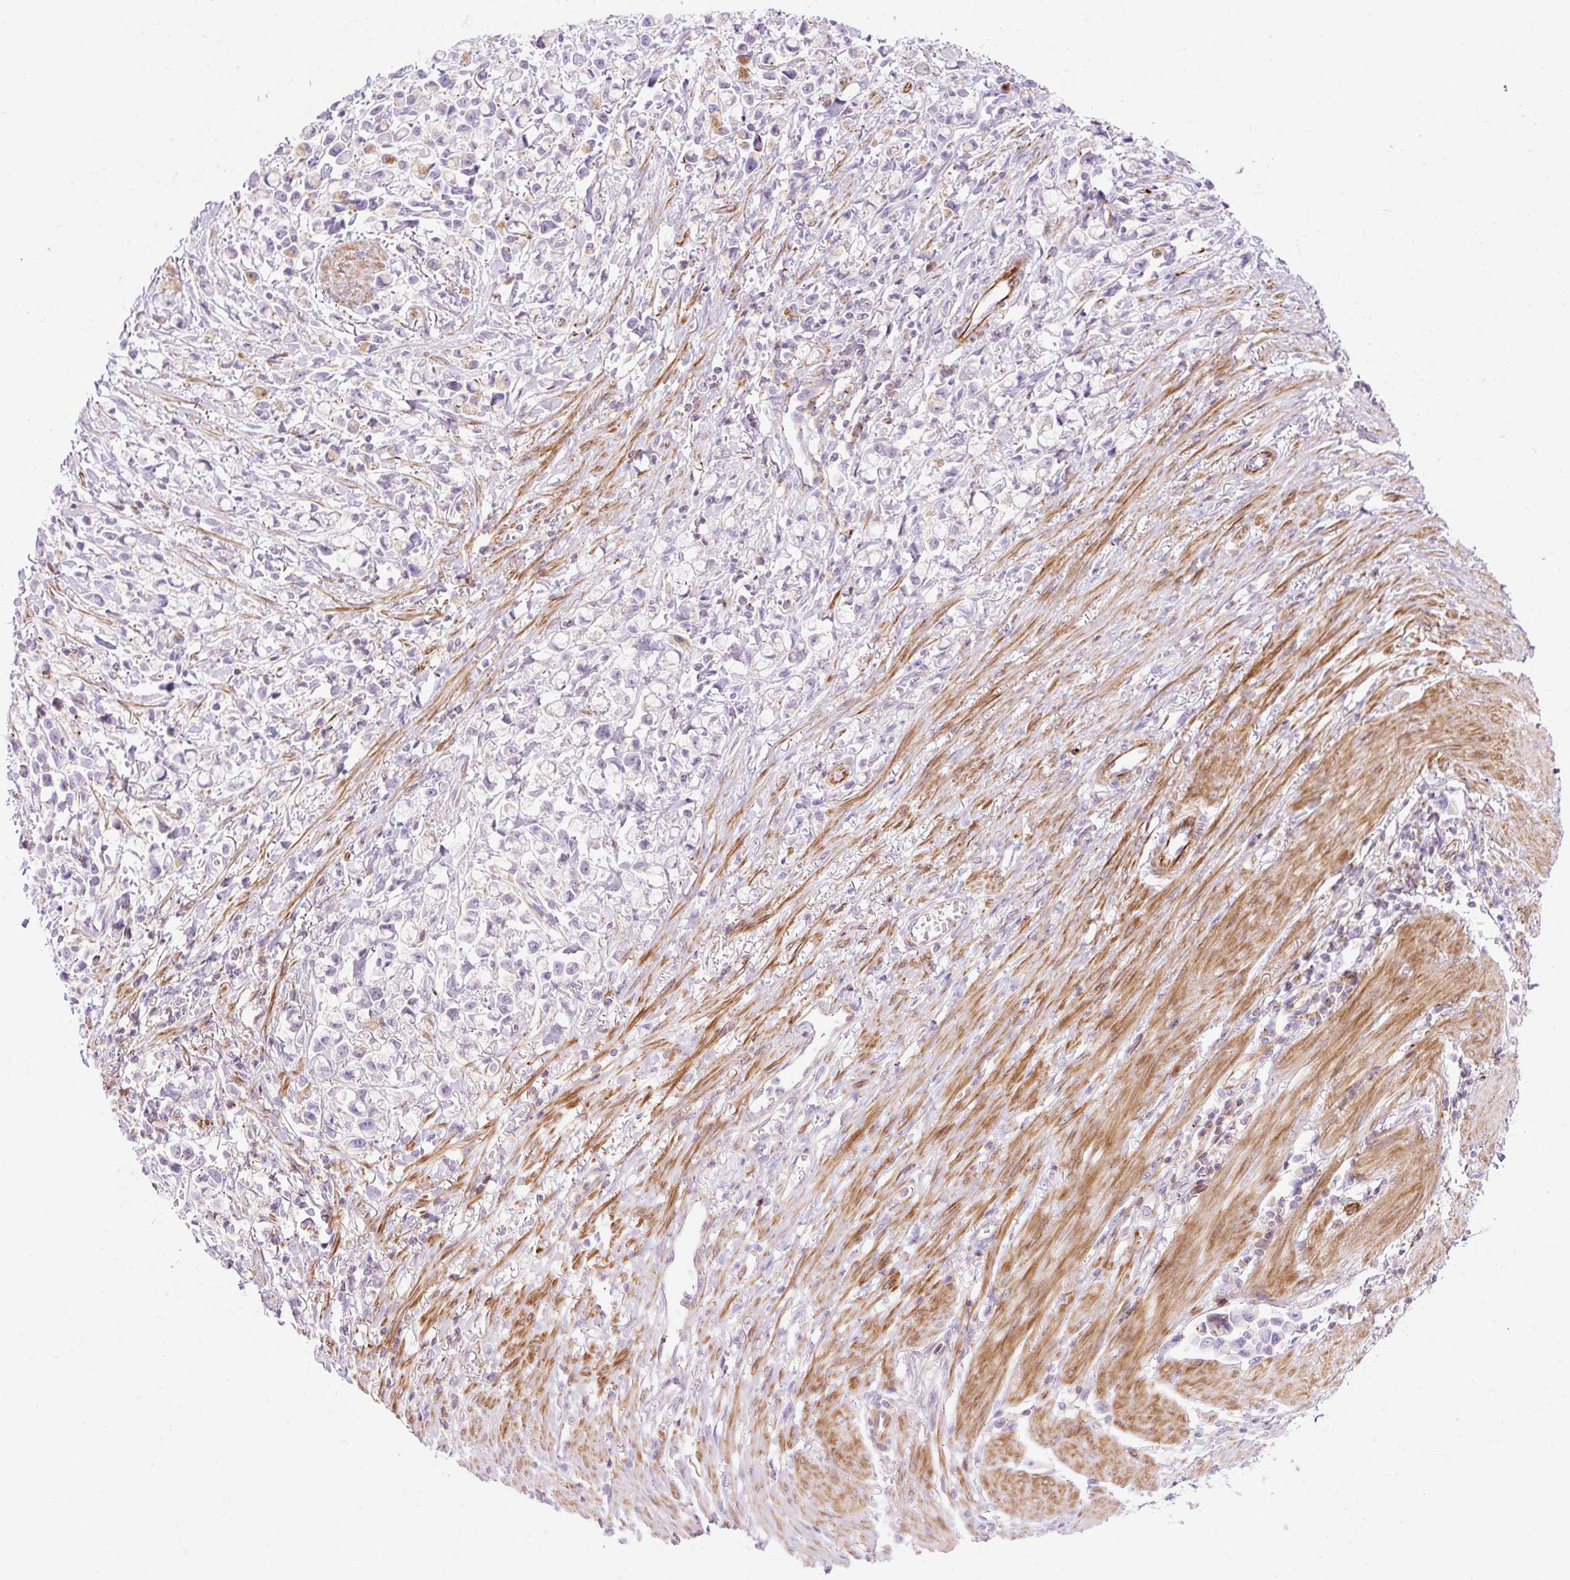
{"staining": {"intensity": "negative", "quantity": "none", "location": "none"}, "tissue": "stomach cancer", "cell_type": "Tumor cells", "image_type": "cancer", "snomed": [{"axis": "morphology", "description": "Adenocarcinoma, NOS"}, {"axis": "topography", "description": "Stomach"}], "caption": "Immunohistochemistry (IHC) image of human stomach cancer (adenocarcinoma) stained for a protein (brown), which exhibits no staining in tumor cells.", "gene": "CORO7-PAM16", "patient": {"sex": "female", "age": 81}}